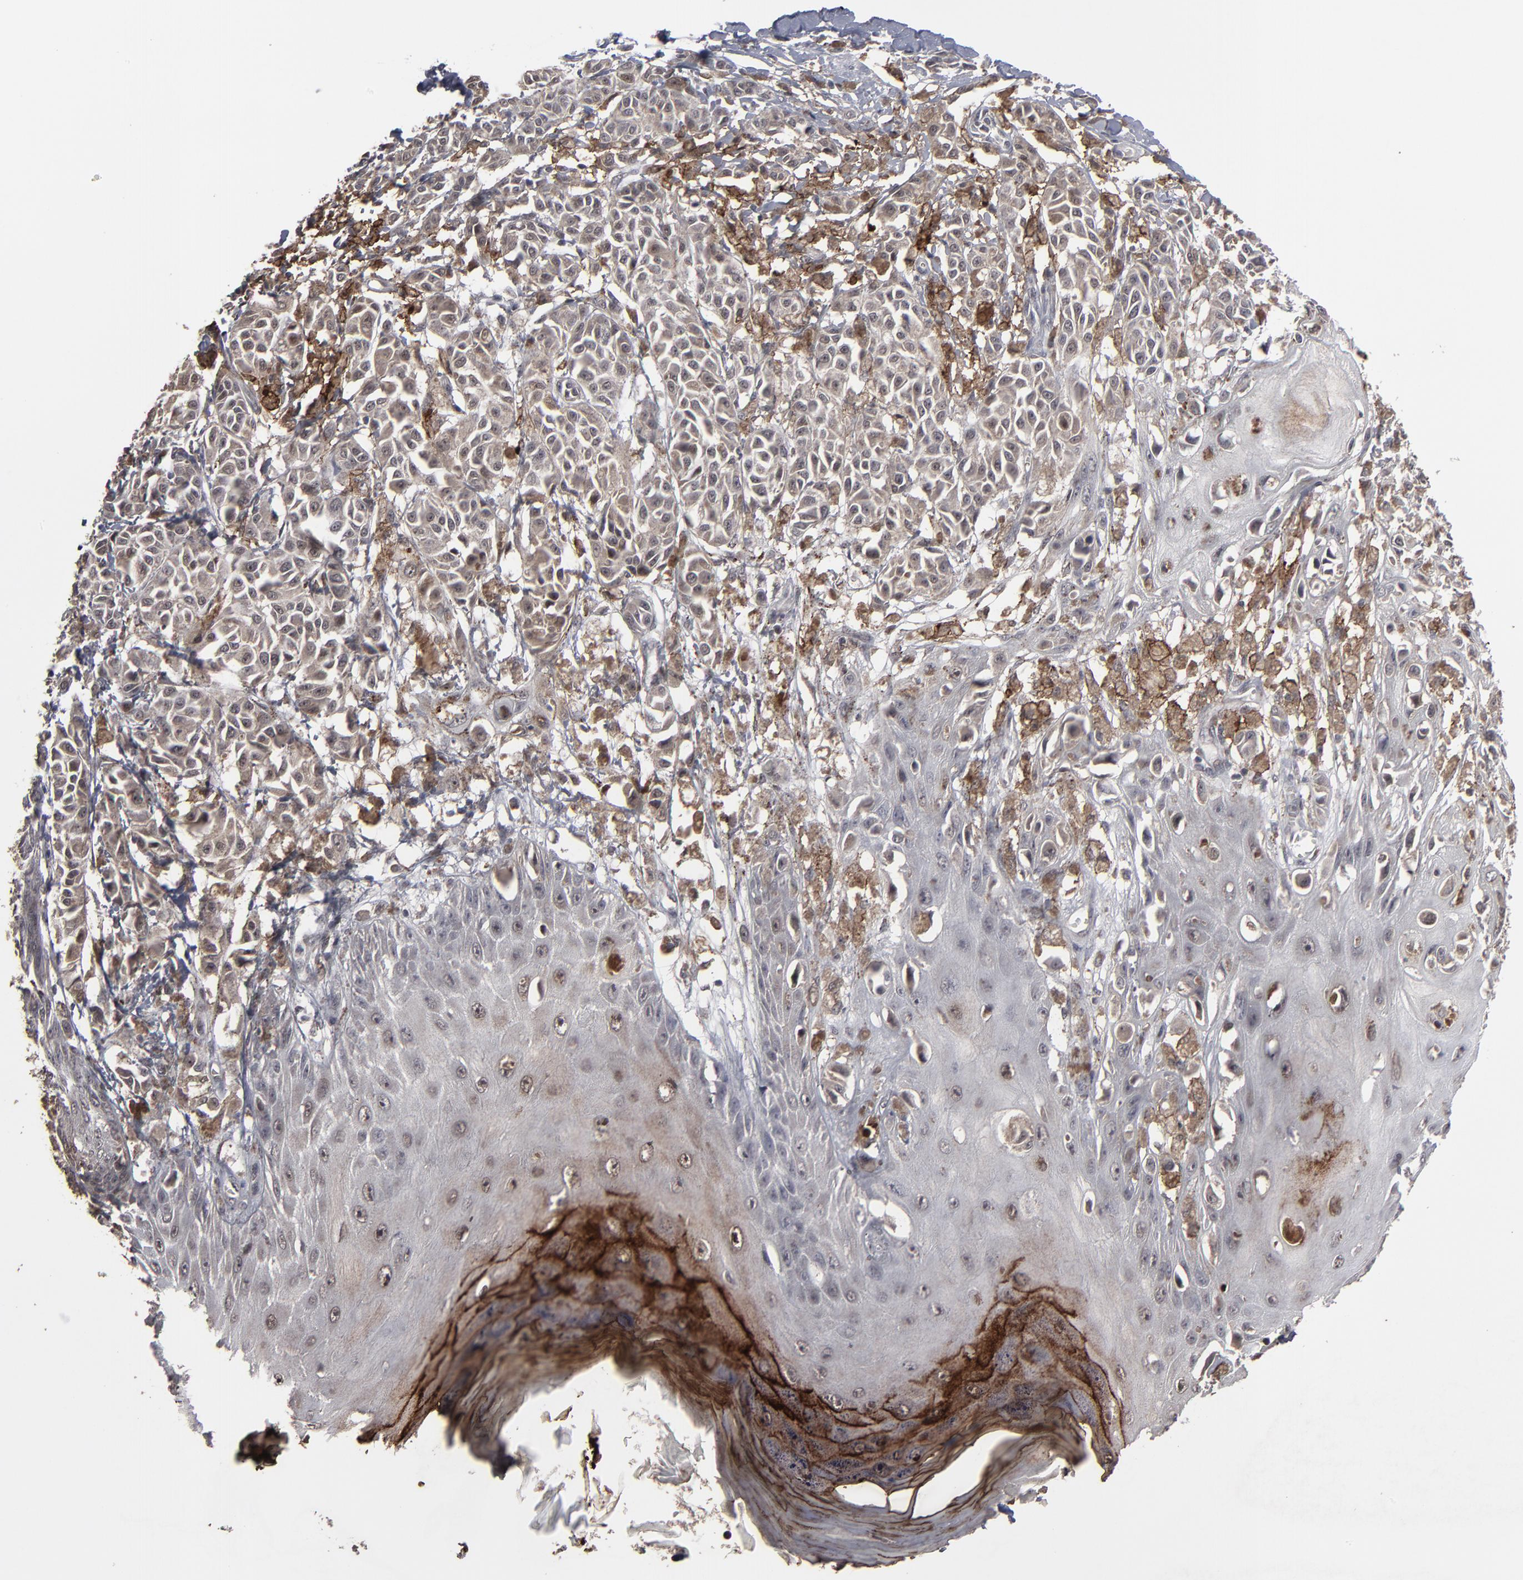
{"staining": {"intensity": "weak", "quantity": ">75%", "location": "cytoplasmic/membranous"}, "tissue": "melanoma", "cell_type": "Tumor cells", "image_type": "cancer", "snomed": [{"axis": "morphology", "description": "Malignant melanoma, NOS"}, {"axis": "topography", "description": "Skin"}], "caption": "A high-resolution photomicrograph shows immunohistochemistry staining of malignant melanoma, which exhibits weak cytoplasmic/membranous expression in about >75% of tumor cells. The protein is shown in brown color, while the nuclei are stained blue.", "gene": "SLC22A17", "patient": {"sex": "male", "age": 76}}